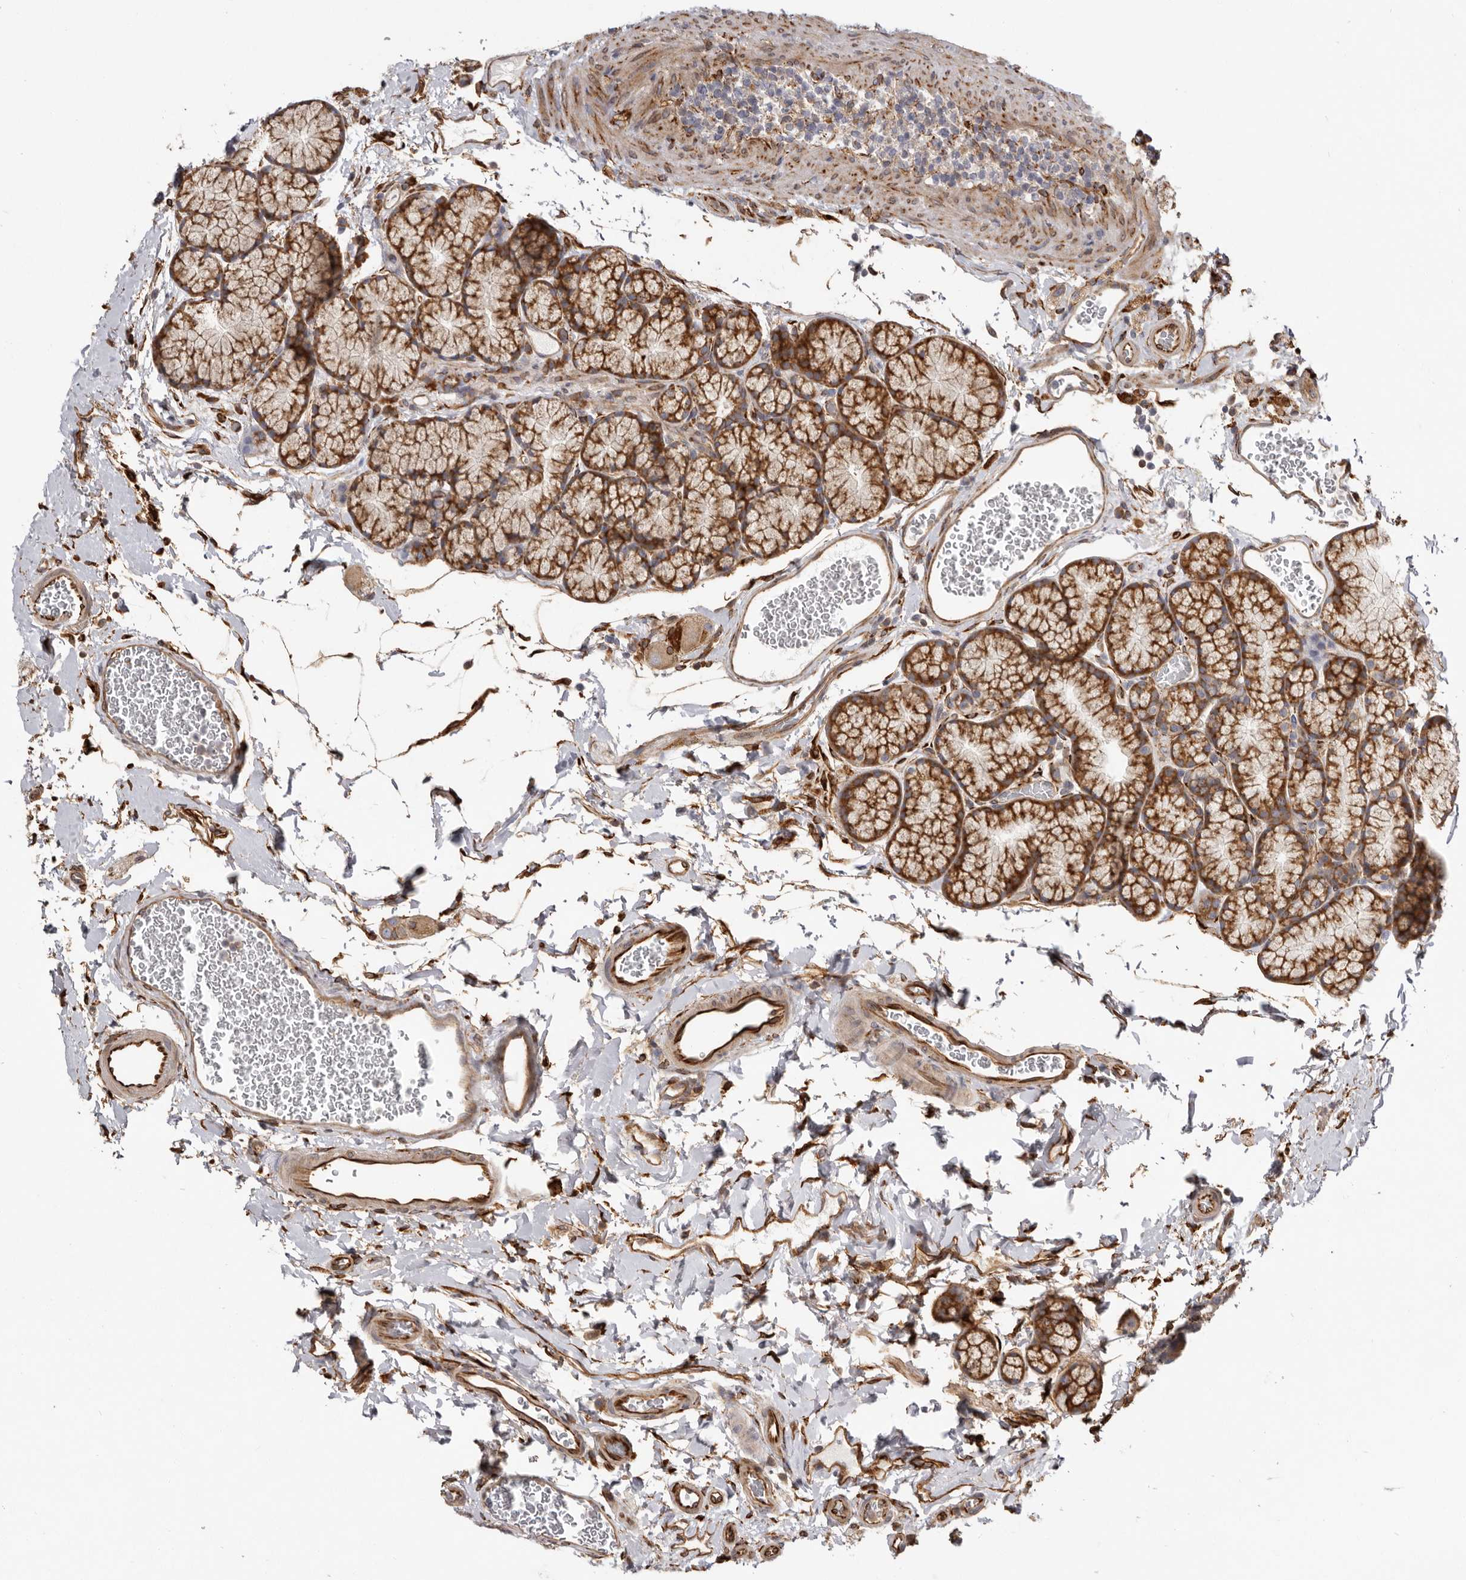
{"staining": {"intensity": "moderate", "quantity": ">75%", "location": "cytoplasmic/membranous"}, "tissue": "duodenum", "cell_type": "Glandular cells", "image_type": "normal", "snomed": [{"axis": "morphology", "description": "Normal tissue, NOS"}, {"axis": "topography", "description": "Duodenum"}], "caption": "Glandular cells reveal medium levels of moderate cytoplasmic/membranous expression in about >75% of cells in benign duodenum. Immunohistochemistry (ihc) stains the protein in brown and the nuclei are stained blue.", "gene": "WDTC1", "patient": {"sex": "male", "age": 35}}